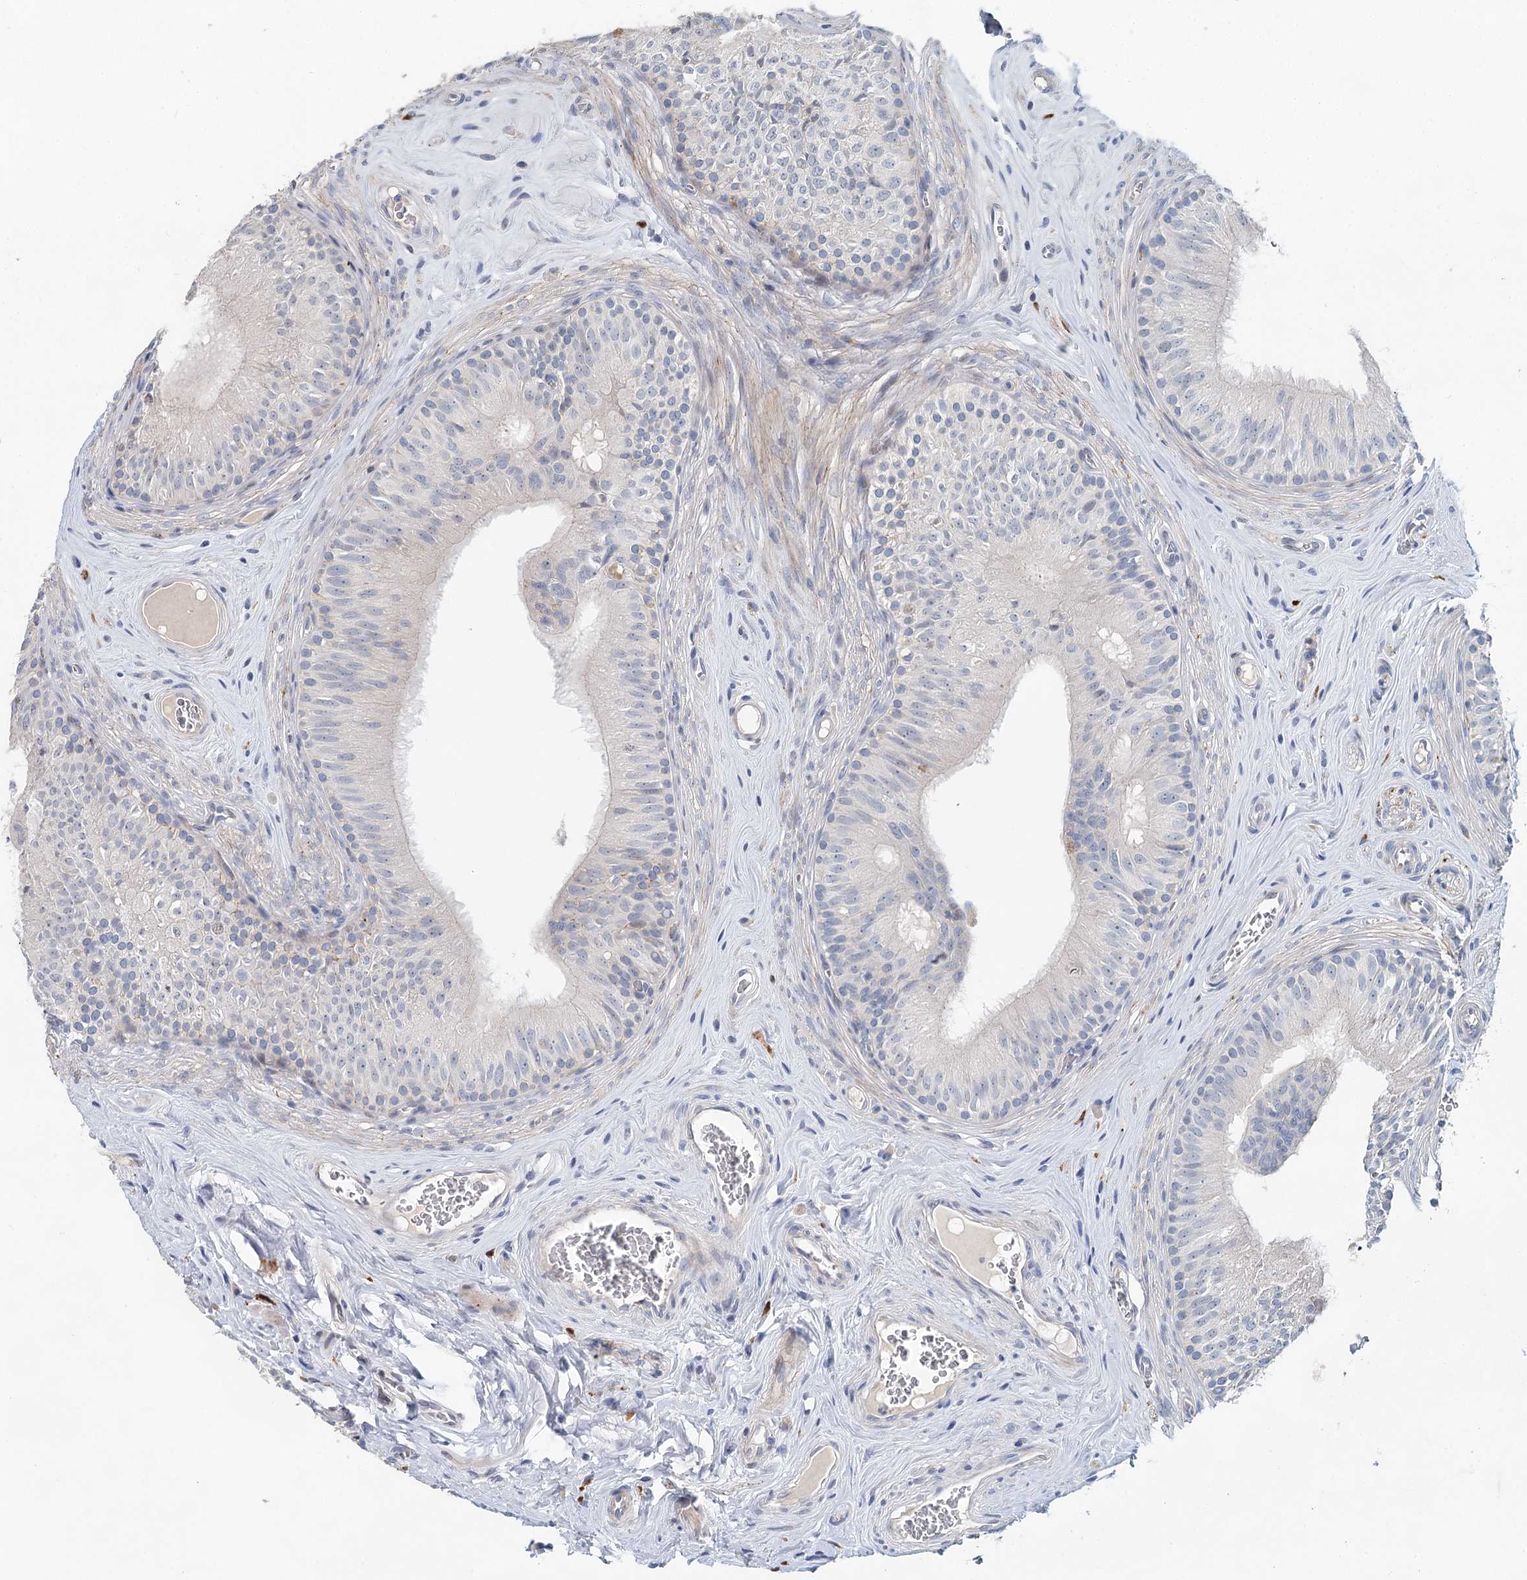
{"staining": {"intensity": "negative", "quantity": "none", "location": "none"}, "tissue": "epididymis", "cell_type": "Glandular cells", "image_type": "normal", "snomed": [{"axis": "morphology", "description": "Normal tissue, NOS"}, {"axis": "topography", "description": "Epididymis"}], "caption": "DAB immunohistochemical staining of benign epididymis exhibits no significant staining in glandular cells. (Stains: DAB (3,3'-diaminobenzidine) IHC with hematoxylin counter stain, Microscopy: brightfield microscopy at high magnification).", "gene": "SLC19A3", "patient": {"sex": "male", "age": 46}}